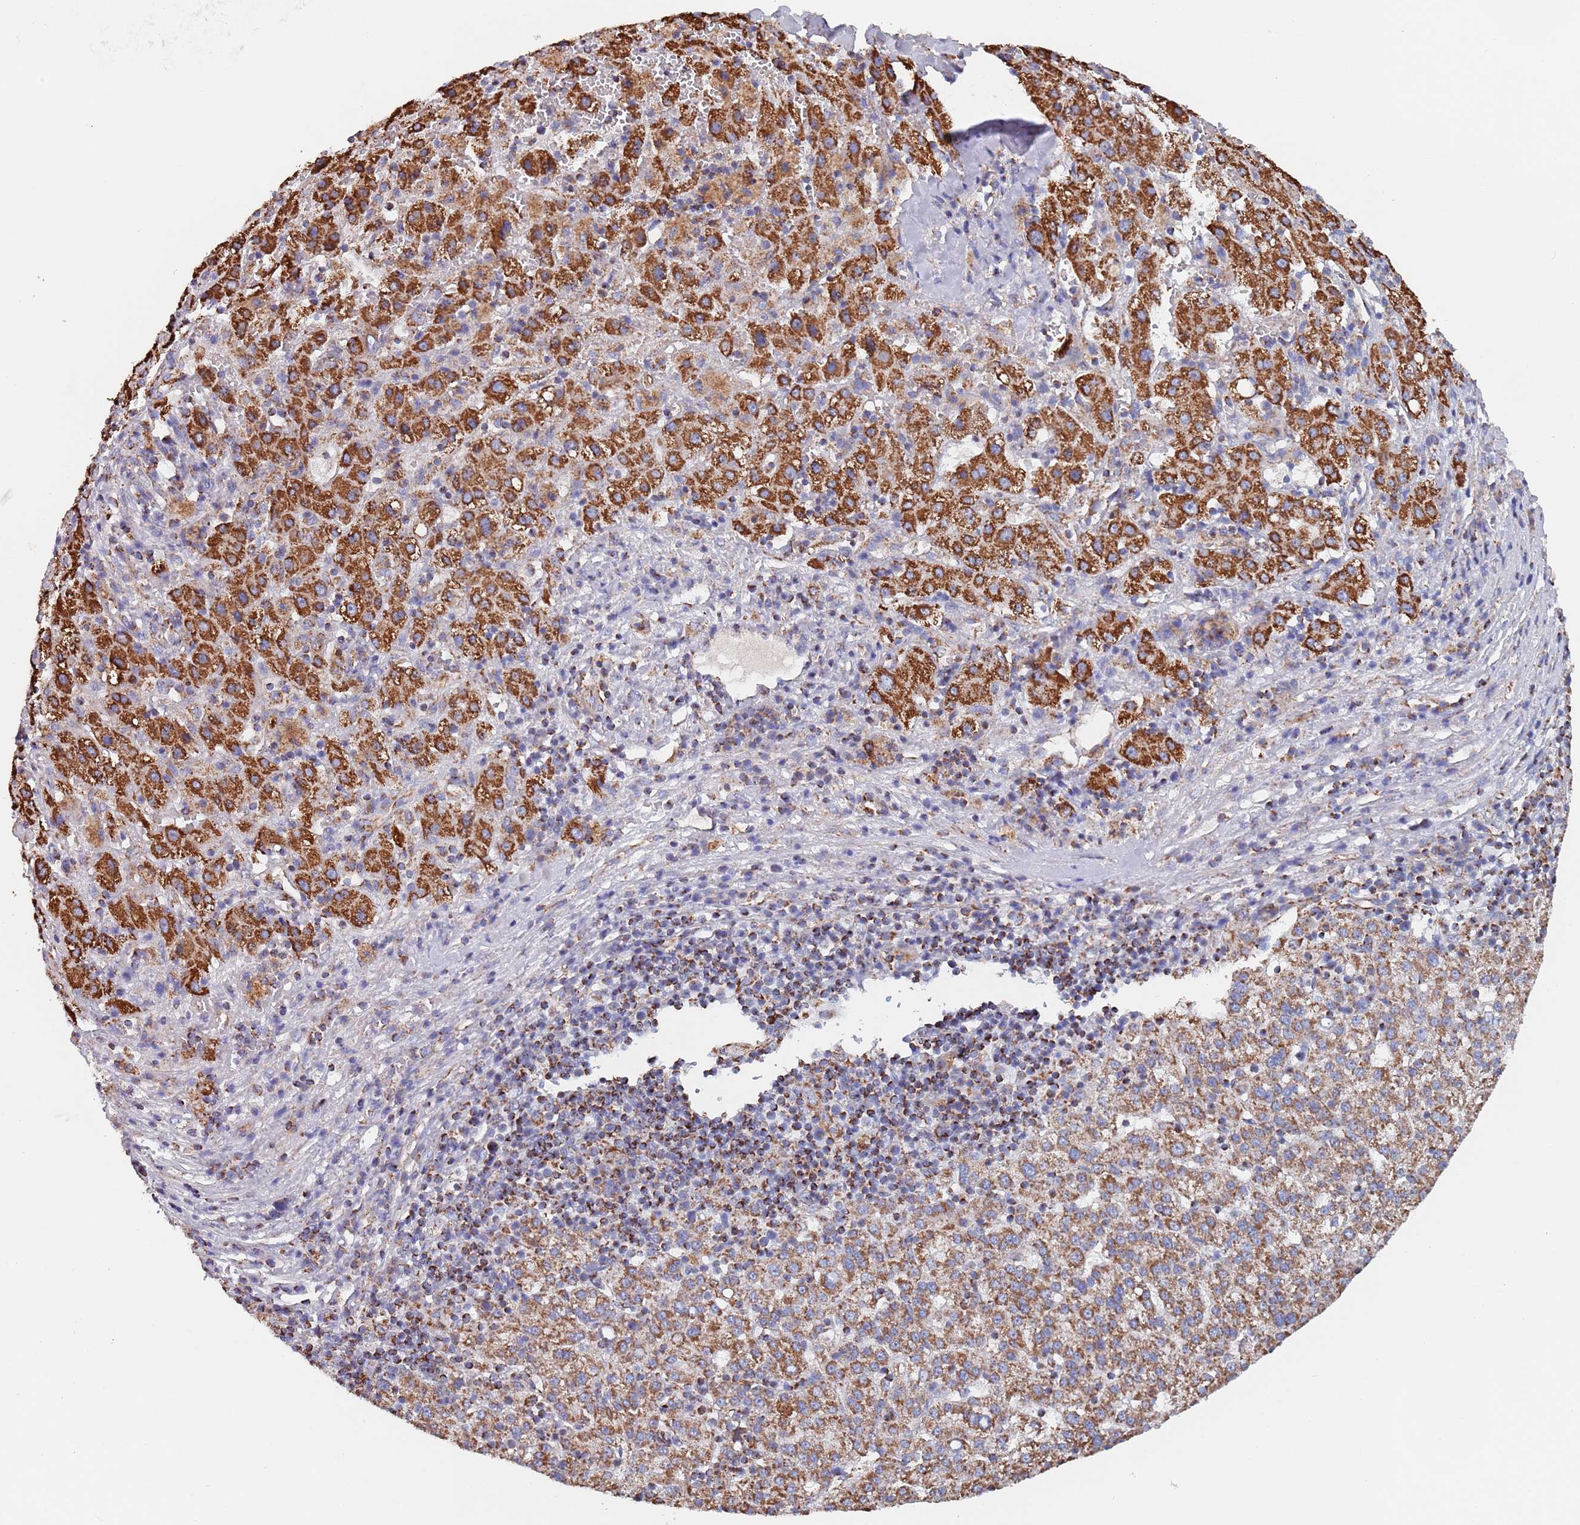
{"staining": {"intensity": "strong", "quantity": ">75%", "location": "cytoplasmic/membranous"}, "tissue": "liver cancer", "cell_type": "Tumor cells", "image_type": "cancer", "snomed": [{"axis": "morphology", "description": "Carcinoma, Hepatocellular, NOS"}, {"axis": "topography", "description": "Liver"}], "caption": "Liver hepatocellular carcinoma stained with immunohistochemistry displays strong cytoplasmic/membranous staining in about >75% of tumor cells. Immunohistochemistry stains the protein of interest in brown and the nuclei are stained blue.", "gene": "PGP", "patient": {"sex": "female", "age": 58}}